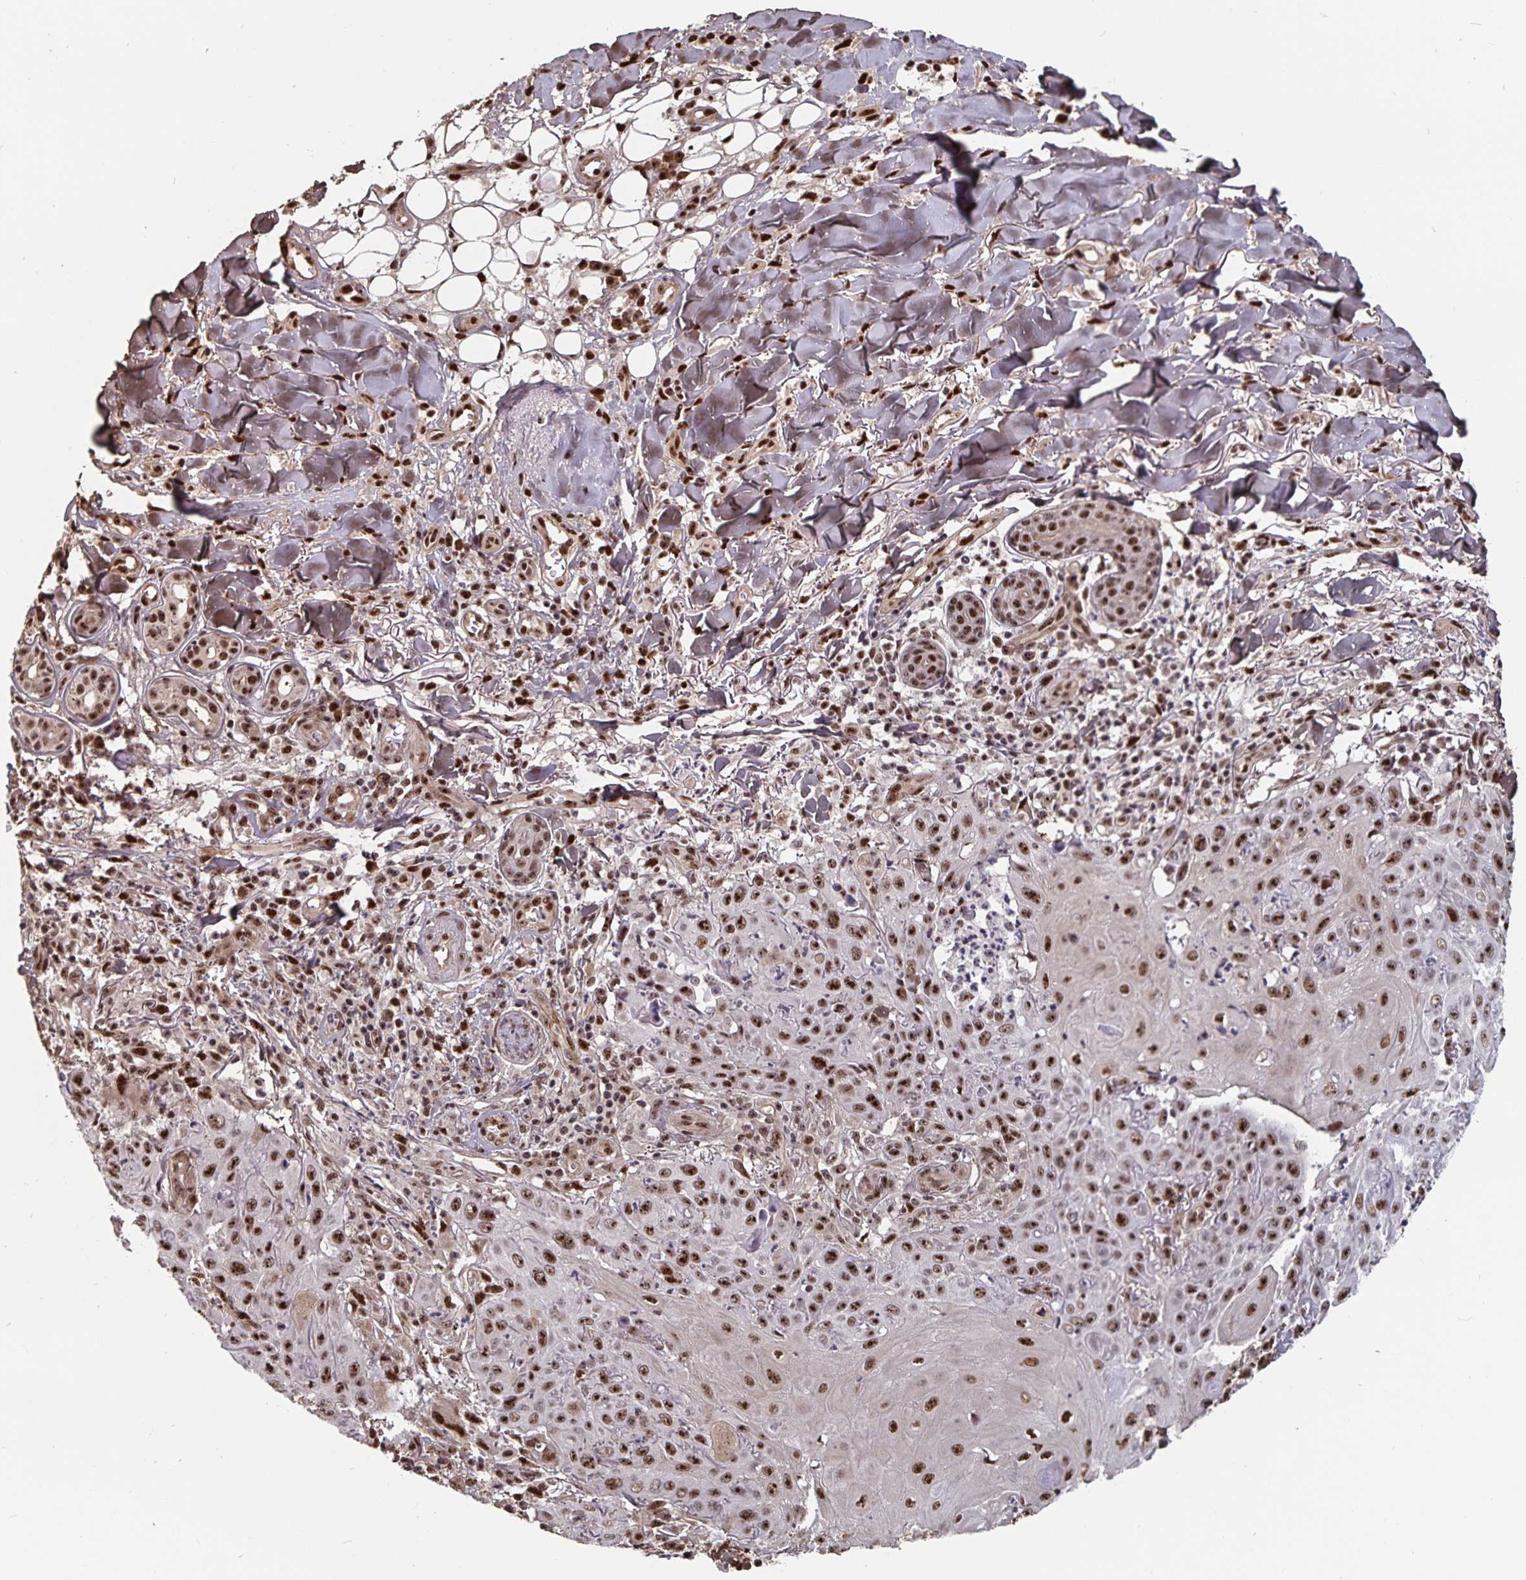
{"staining": {"intensity": "moderate", "quantity": ">75%", "location": "nuclear"}, "tissue": "skin cancer", "cell_type": "Tumor cells", "image_type": "cancer", "snomed": [{"axis": "morphology", "description": "Squamous cell carcinoma, NOS"}, {"axis": "topography", "description": "Skin"}], "caption": "IHC of human skin squamous cell carcinoma reveals medium levels of moderate nuclear positivity in about >75% of tumor cells.", "gene": "LAS1L", "patient": {"sex": "male", "age": 75}}